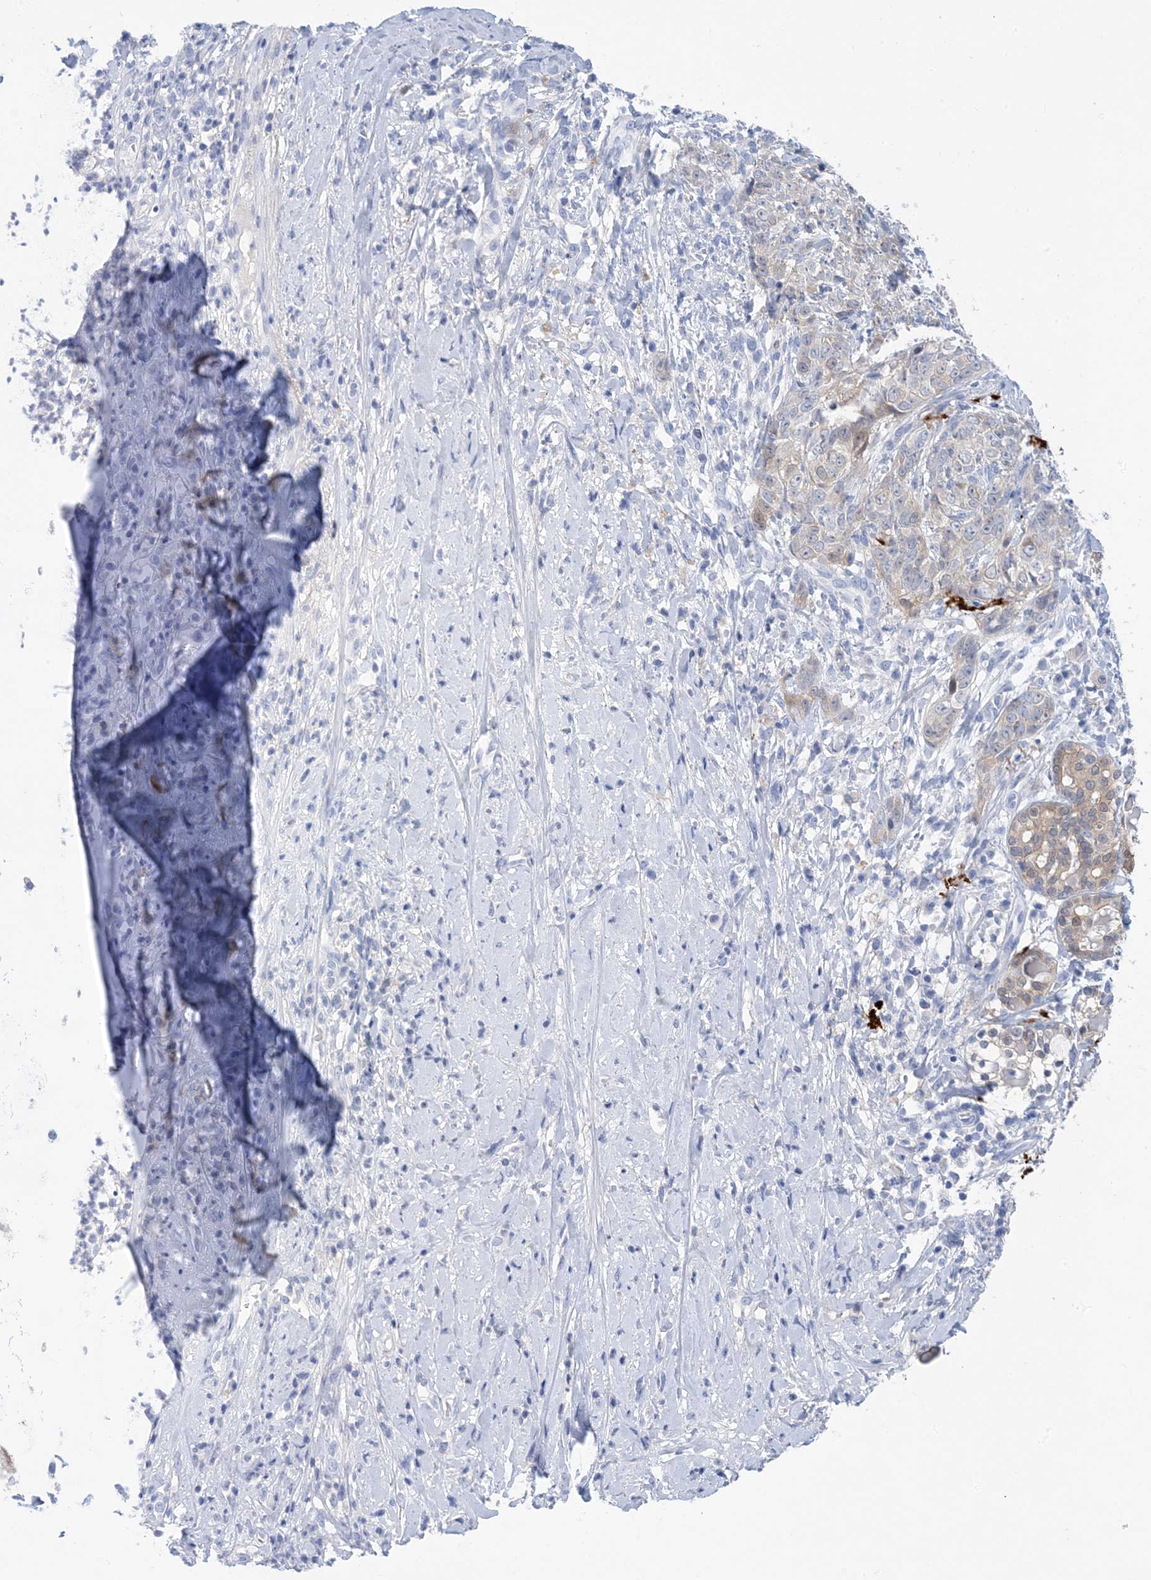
{"staining": {"intensity": "negative", "quantity": "none", "location": "none"}, "tissue": "adipose tissue", "cell_type": "Adipocytes", "image_type": "normal", "snomed": [{"axis": "morphology", "description": "Normal tissue, NOS"}, {"axis": "morphology", "description": "Basal cell carcinoma"}, {"axis": "topography", "description": "Cartilage tissue"}, {"axis": "topography", "description": "Nasopharynx"}, {"axis": "topography", "description": "Oral tissue"}], "caption": "An immunohistochemistry (IHC) photomicrograph of normal adipose tissue is shown. There is no staining in adipocytes of adipose tissue.", "gene": "SH3YL1", "patient": {"sex": "female", "age": 77}}